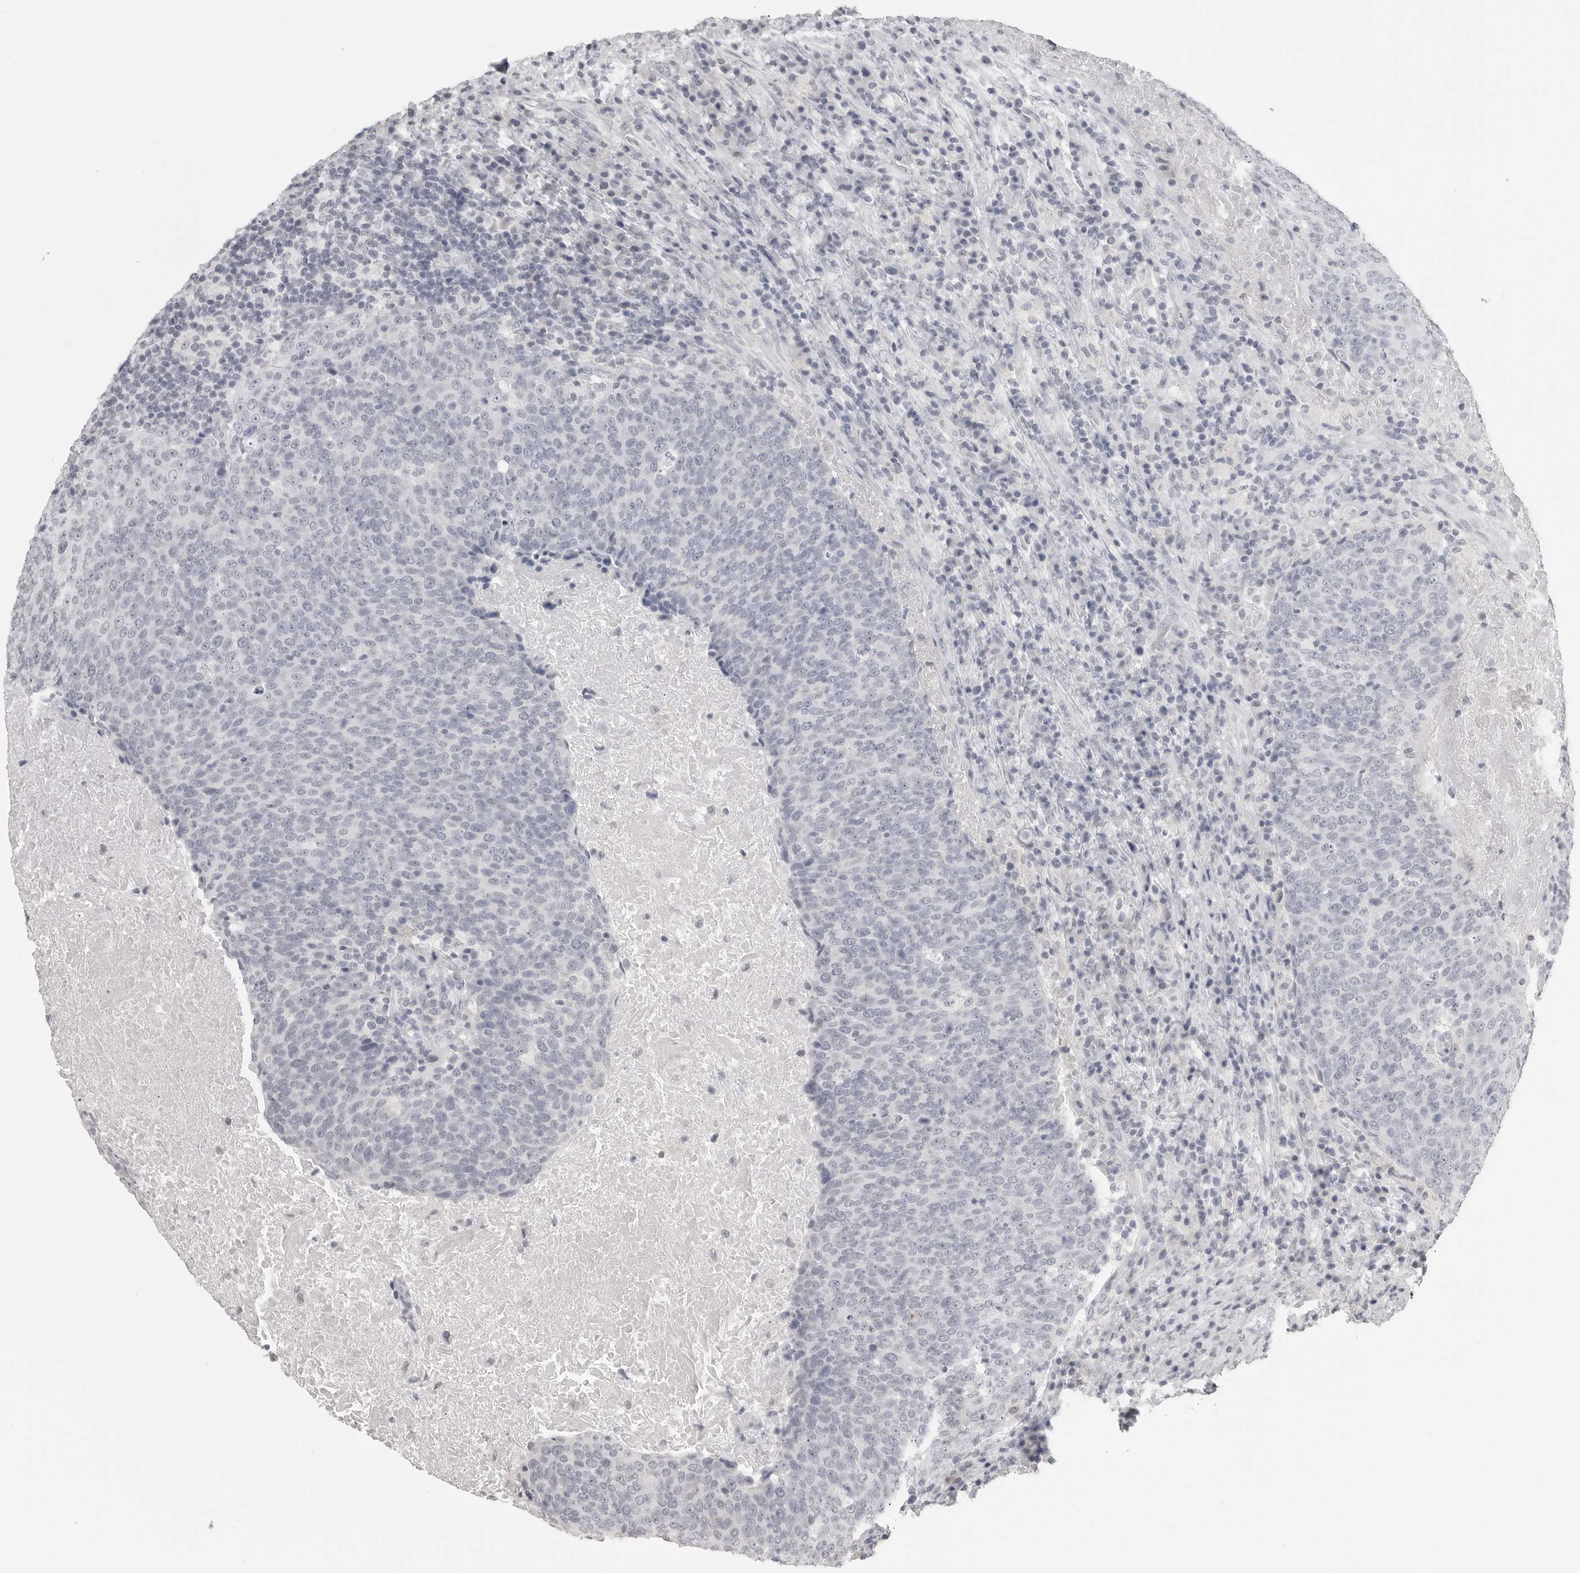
{"staining": {"intensity": "negative", "quantity": "none", "location": "none"}, "tissue": "head and neck cancer", "cell_type": "Tumor cells", "image_type": "cancer", "snomed": [{"axis": "morphology", "description": "Squamous cell carcinoma, NOS"}, {"axis": "morphology", "description": "Squamous cell carcinoma, metastatic, NOS"}, {"axis": "topography", "description": "Lymph node"}, {"axis": "topography", "description": "Head-Neck"}], "caption": "A high-resolution histopathology image shows immunohistochemistry staining of head and neck cancer (squamous cell carcinoma), which exhibits no significant expression in tumor cells.", "gene": "PRSS1", "patient": {"sex": "male", "age": 62}}